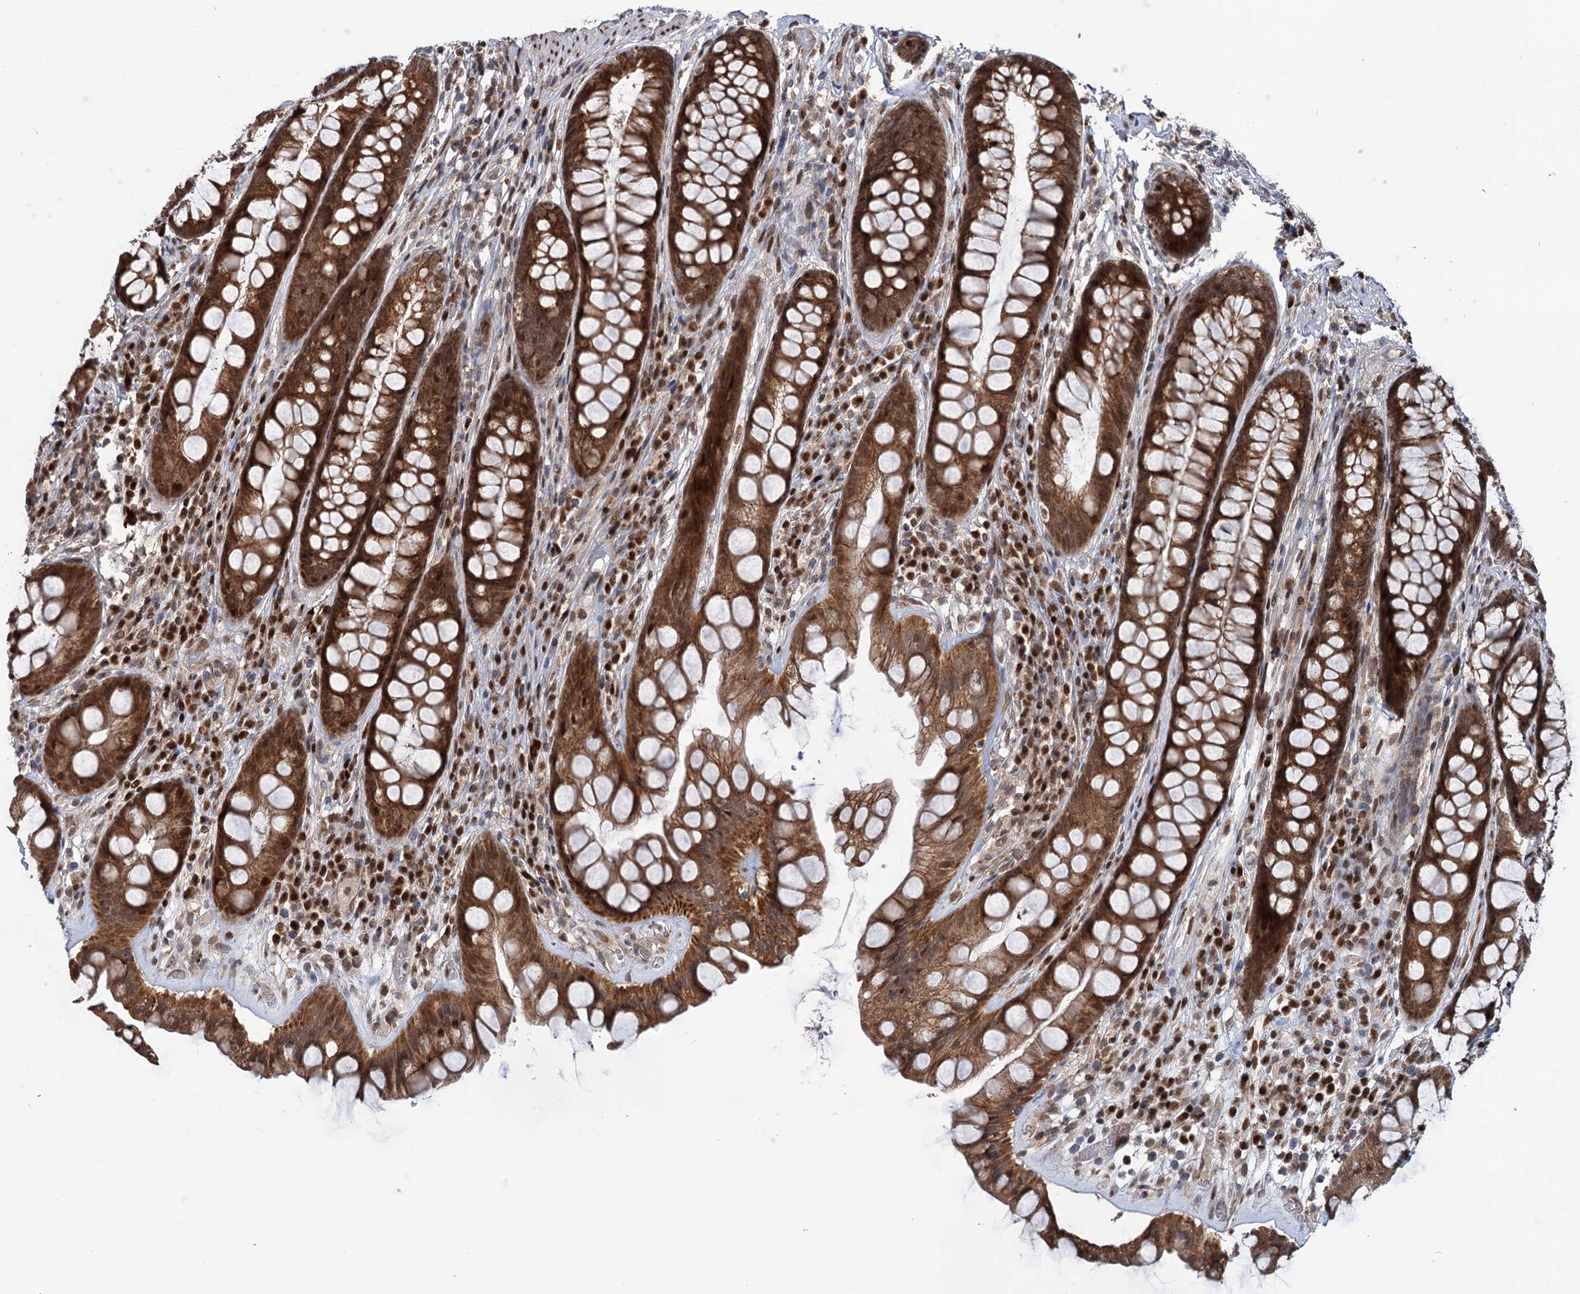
{"staining": {"intensity": "moderate", "quantity": ">75%", "location": "cytoplasmic/membranous,nuclear"}, "tissue": "rectum", "cell_type": "Glandular cells", "image_type": "normal", "snomed": [{"axis": "morphology", "description": "Normal tissue, NOS"}, {"axis": "topography", "description": "Rectum"}], "caption": "Human rectum stained for a protein (brown) exhibits moderate cytoplasmic/membranous,nuclear positive positivity in approximately >75% of glandular cells.", "gene": "PHC3", "patient": {"sex": "male", "age": 74}}